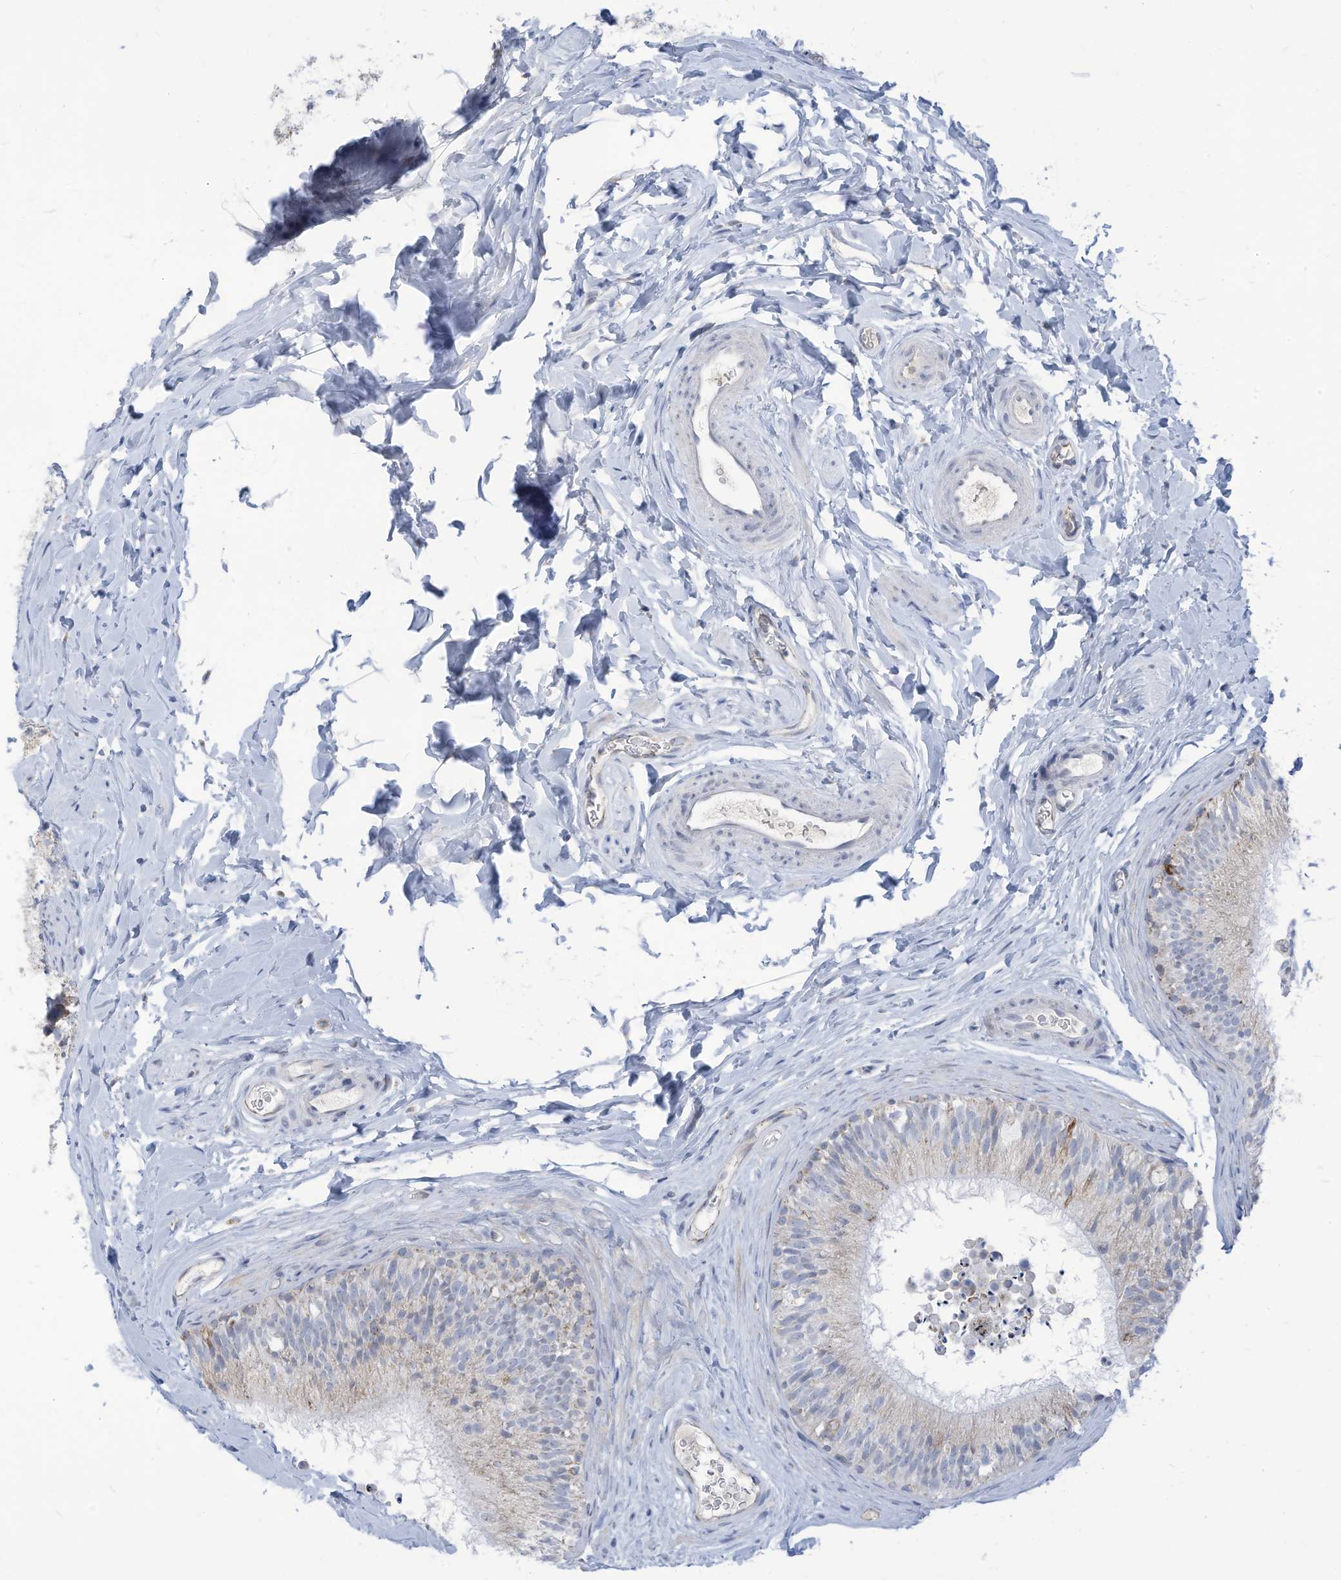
{"staining": {"intensity": "weak", "quantity": "<25%", "location": "cytoplasmic/membranous"}, "tissue": "epididymis", "cell_type": "Glandular cells", "image_type": "normal", "snomed": [{"axis": "morphology", "description": "Normal tissue, NOS"}, {"axis": "topography", "description": "Epididymis"}], "caption": "Human epididymis stained for a protein using immunohistochemistry displays no positivity in glandular cells.", "gene": "NLN", "patient": {"sex": "male", "age": 29}}